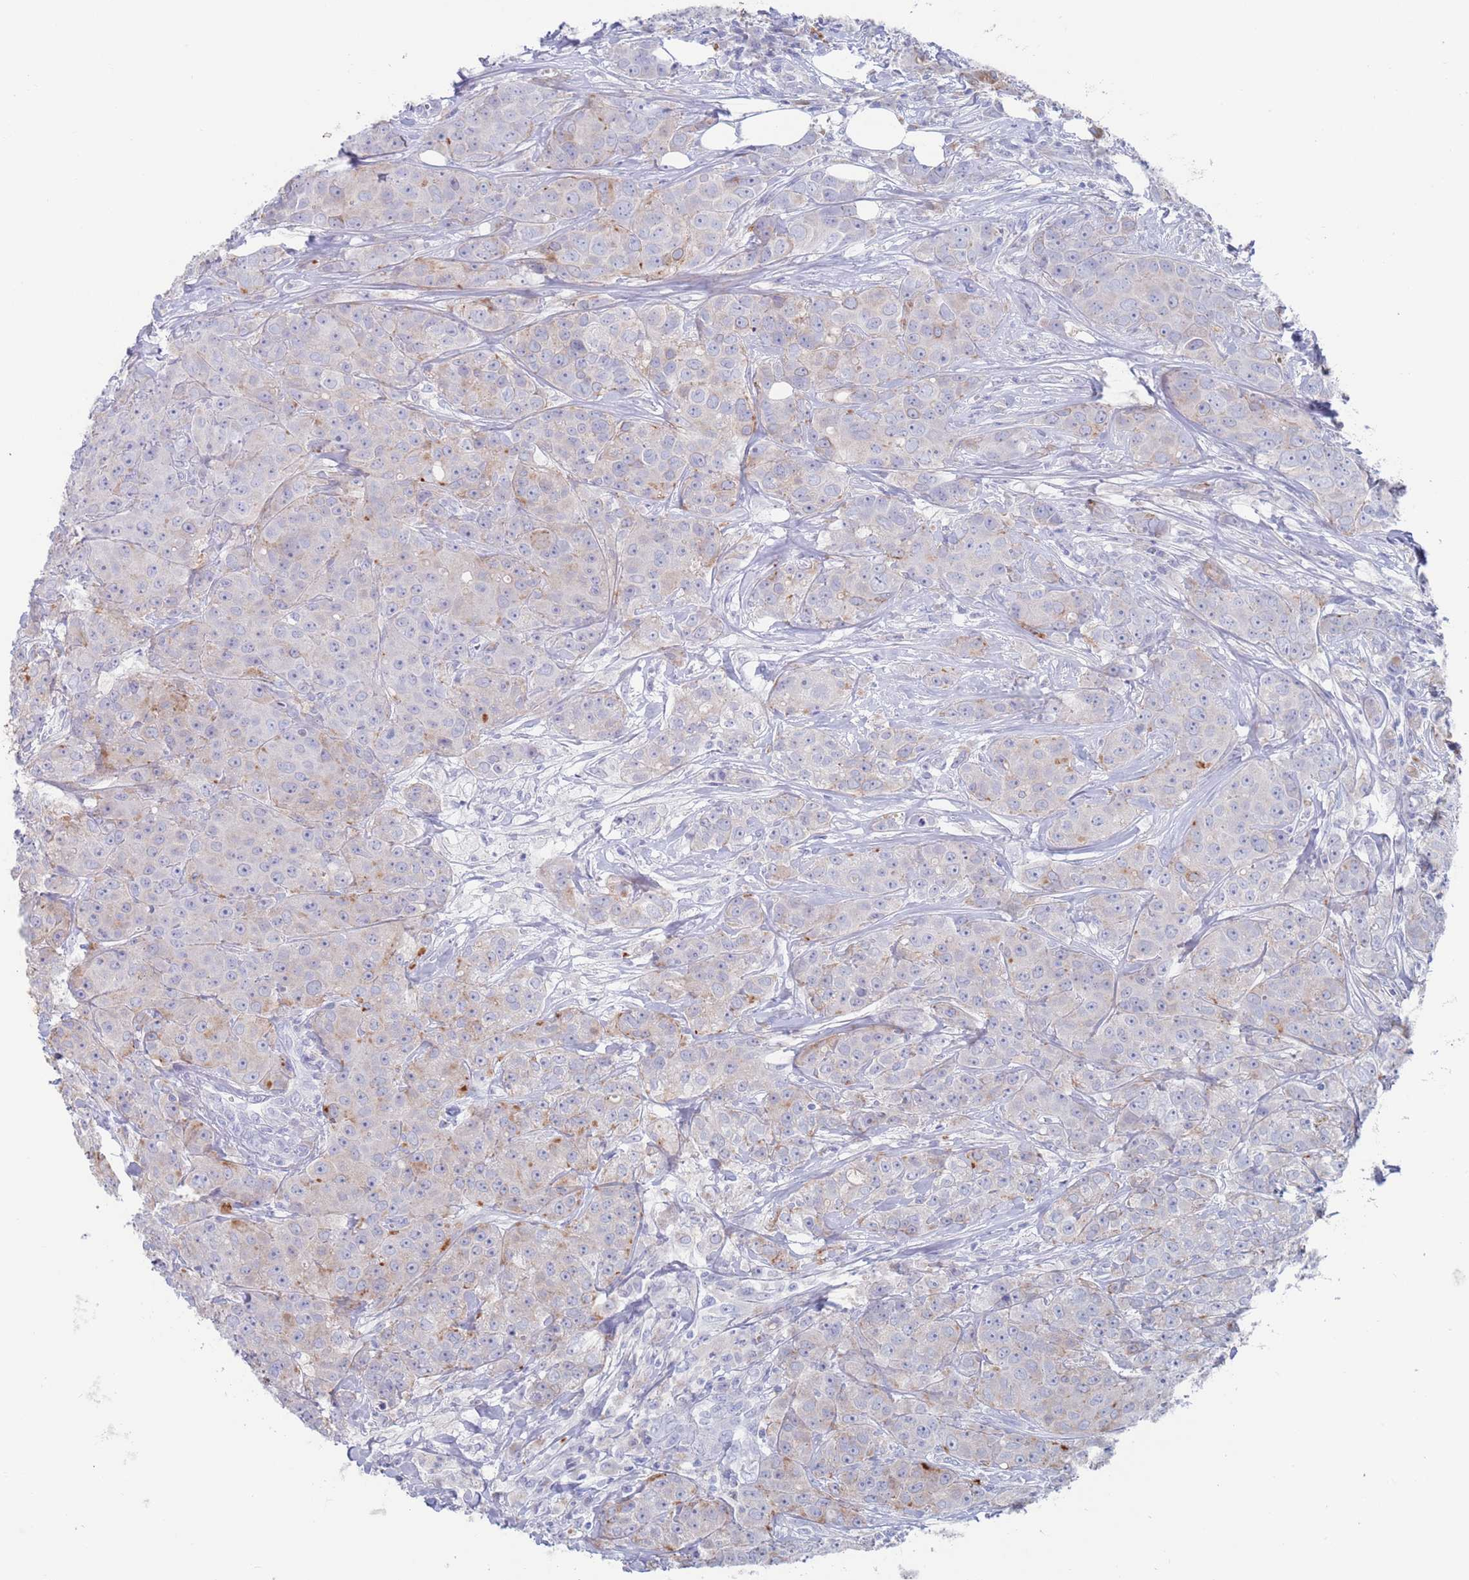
{"staining": {"intensity": "weak", "quantity": "<25%", "location": "cytoplasmic/membranous"}, "tissue": "breast cancer", "cell_type": "Tumor cells", "image_type": "cancer", "snomed": [{"axis": "morphology", "description": "Duct carcinoma"}, {"axis": "topography", "description": "Breast"}], "caption": "Immunohistochemical staining of human breast intraductal carcinoma displays no significant positivity in tumor cells. (DAB (3,3'-diaminobenzidine) immunohistochemistry with hematoxylin counter stain).", "gene": "FUCA1", "patient": {"sex": "female", "age": 43}}